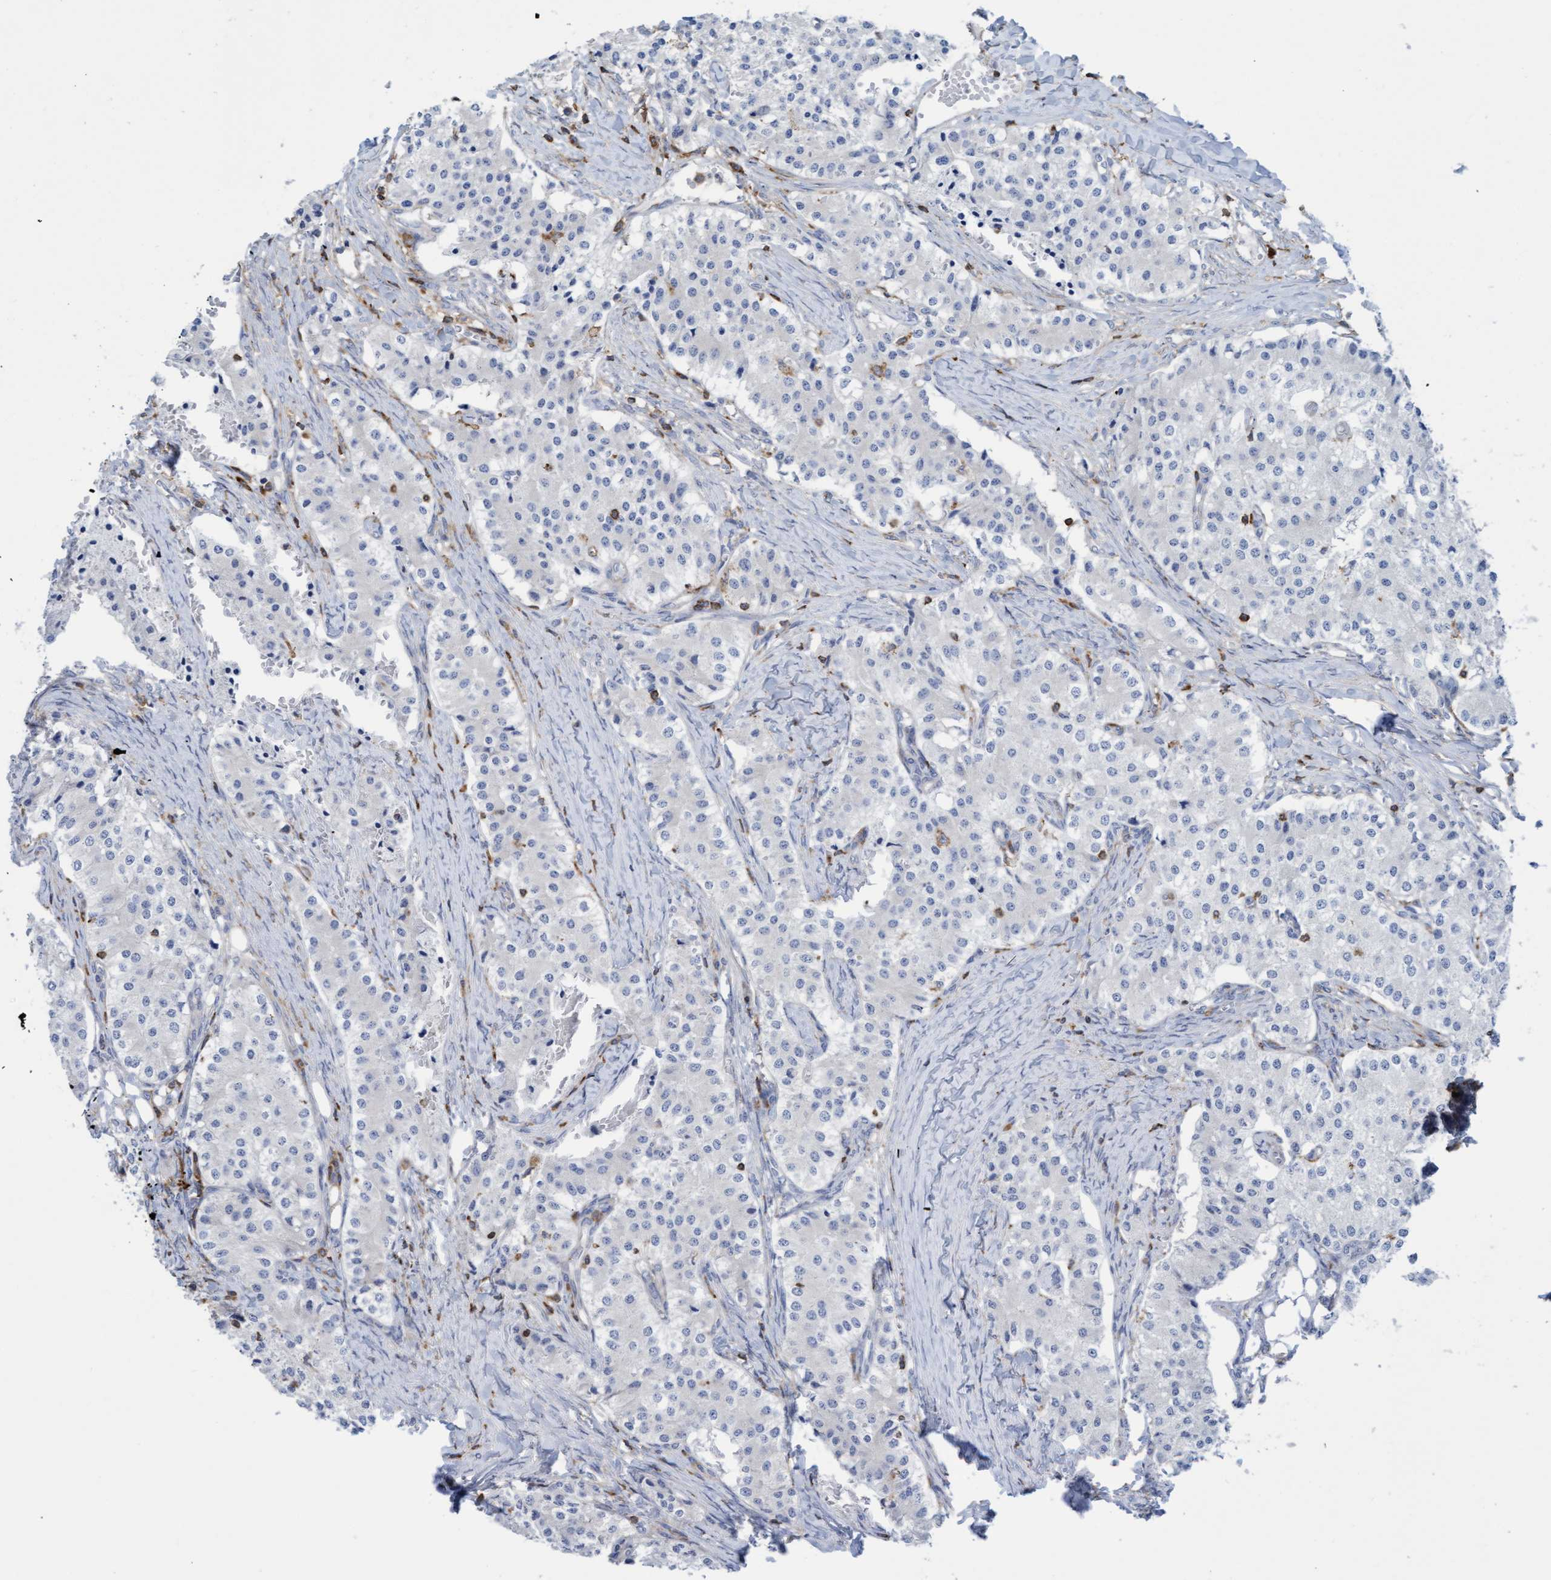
{"staining": {"intensity": "negative", "quantity": "none", "location": "none"}, "tissue": "carcinoid", "cell_type": "Tumor cells", "image_type": "cancer", "snomed": [{"axis": "morphology", "description": "Carcinoid, malignant, NOS"}, {"axis": "topography", "description": "Colon"}], "caption": "This is a photomicrograph of immunohistochemistry staining of carcinoid, which shows no expression in tumor cells.", "gene": "FNBP1", "patient": {"sex": "female", "age": 52}}